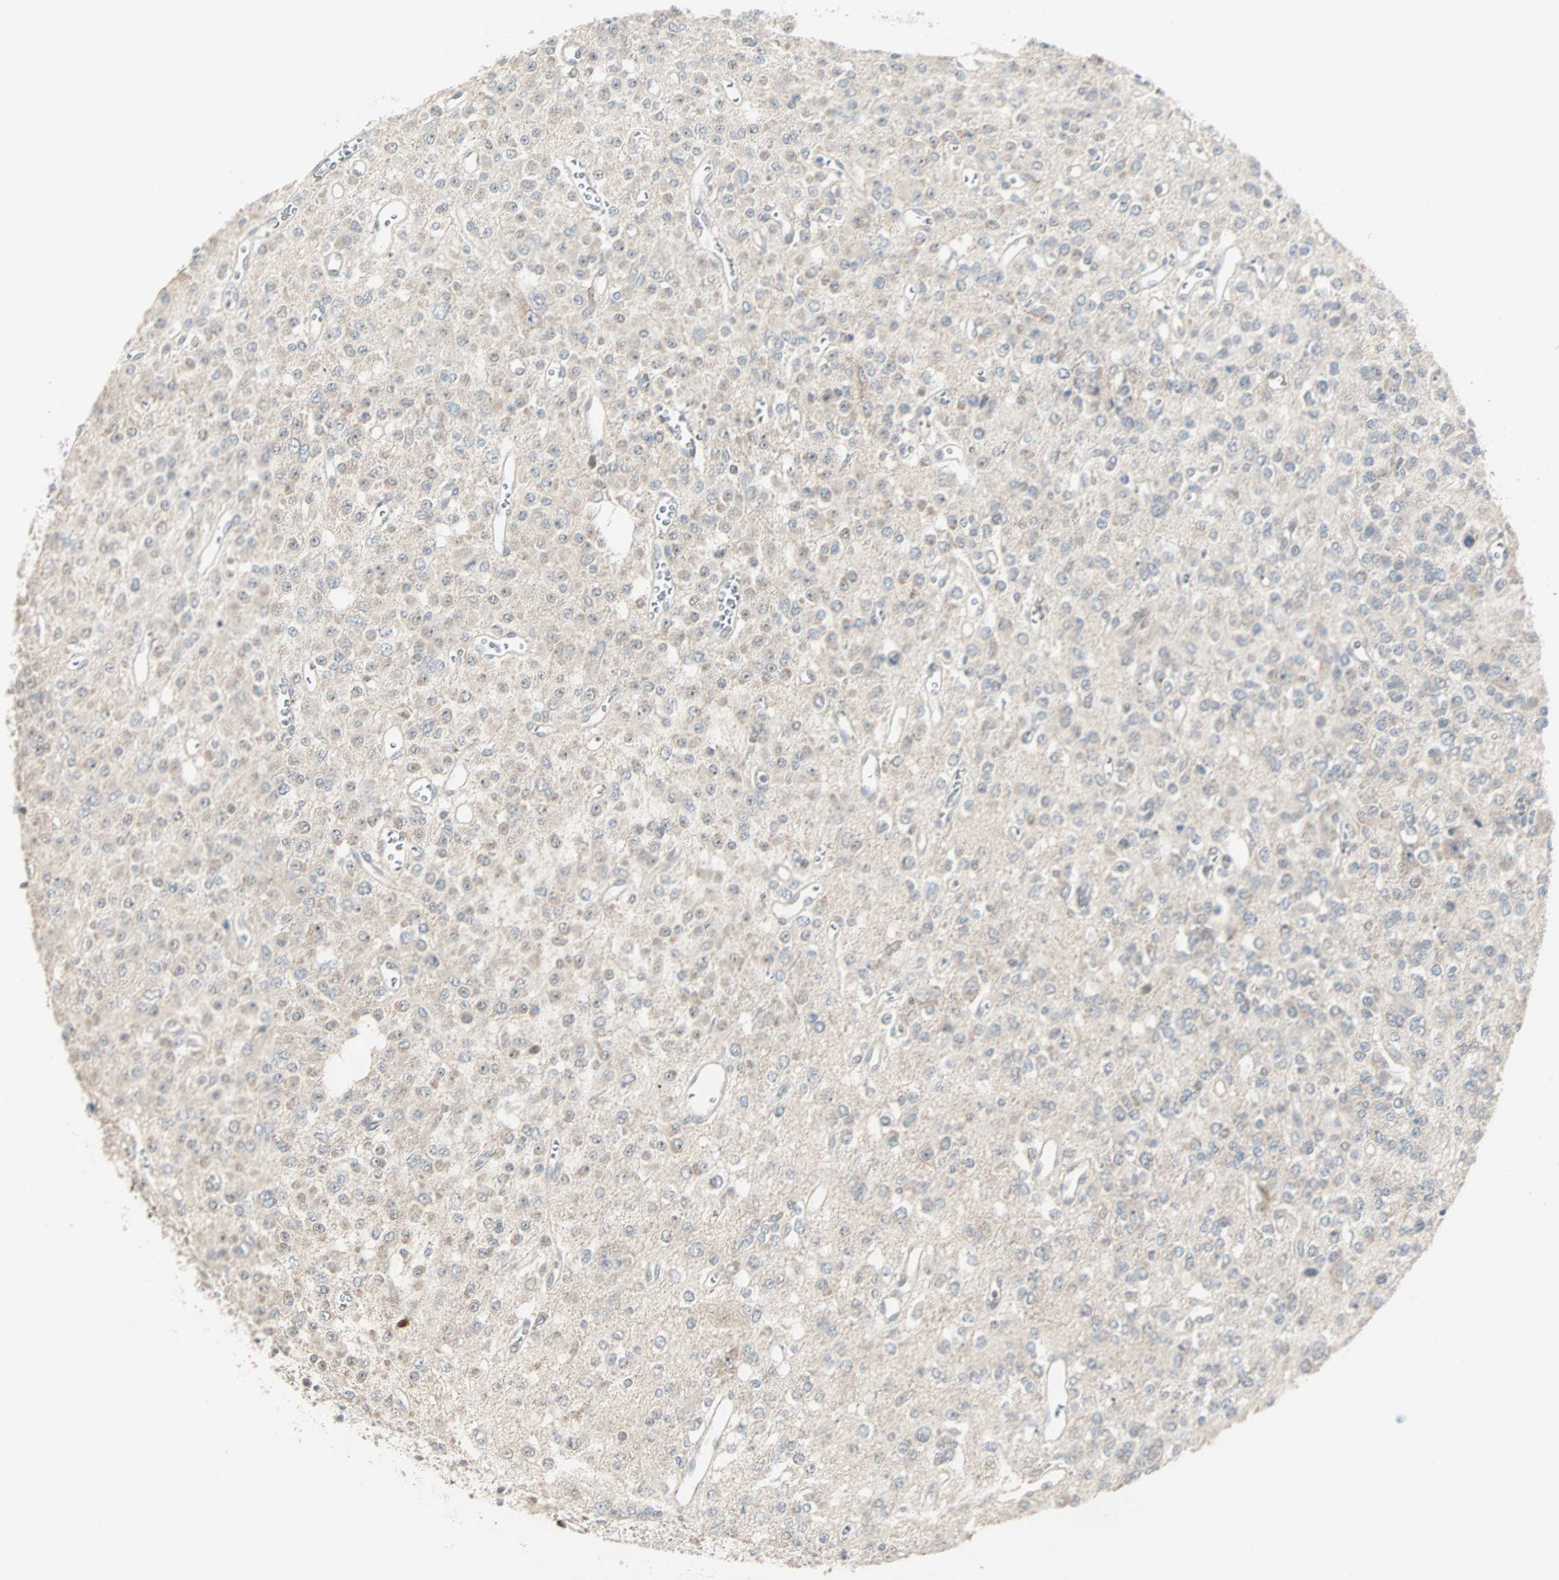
{"staining": {"intensity": "weak", "quantity": "25%-75%", "location": "cytoplasmic/membranous,nuclear"}, "tissue": "glioma", "cell_type": "Tumor cells", "image_type": "cancer", "snomed": [{"axis": "morphology", "description": "Glioma, malignant, Low grade"}, {"axis": "topography", "description": "Brain"}], "caption": "About 25%-75% of tumor cells in glioma reveal weak cytoplasmic/membranous and nuclear protein expression as visualized by brown immunohistochemical staining.", "gene": "KDM4A", "patient": {"sex": "male", "age": 38}}